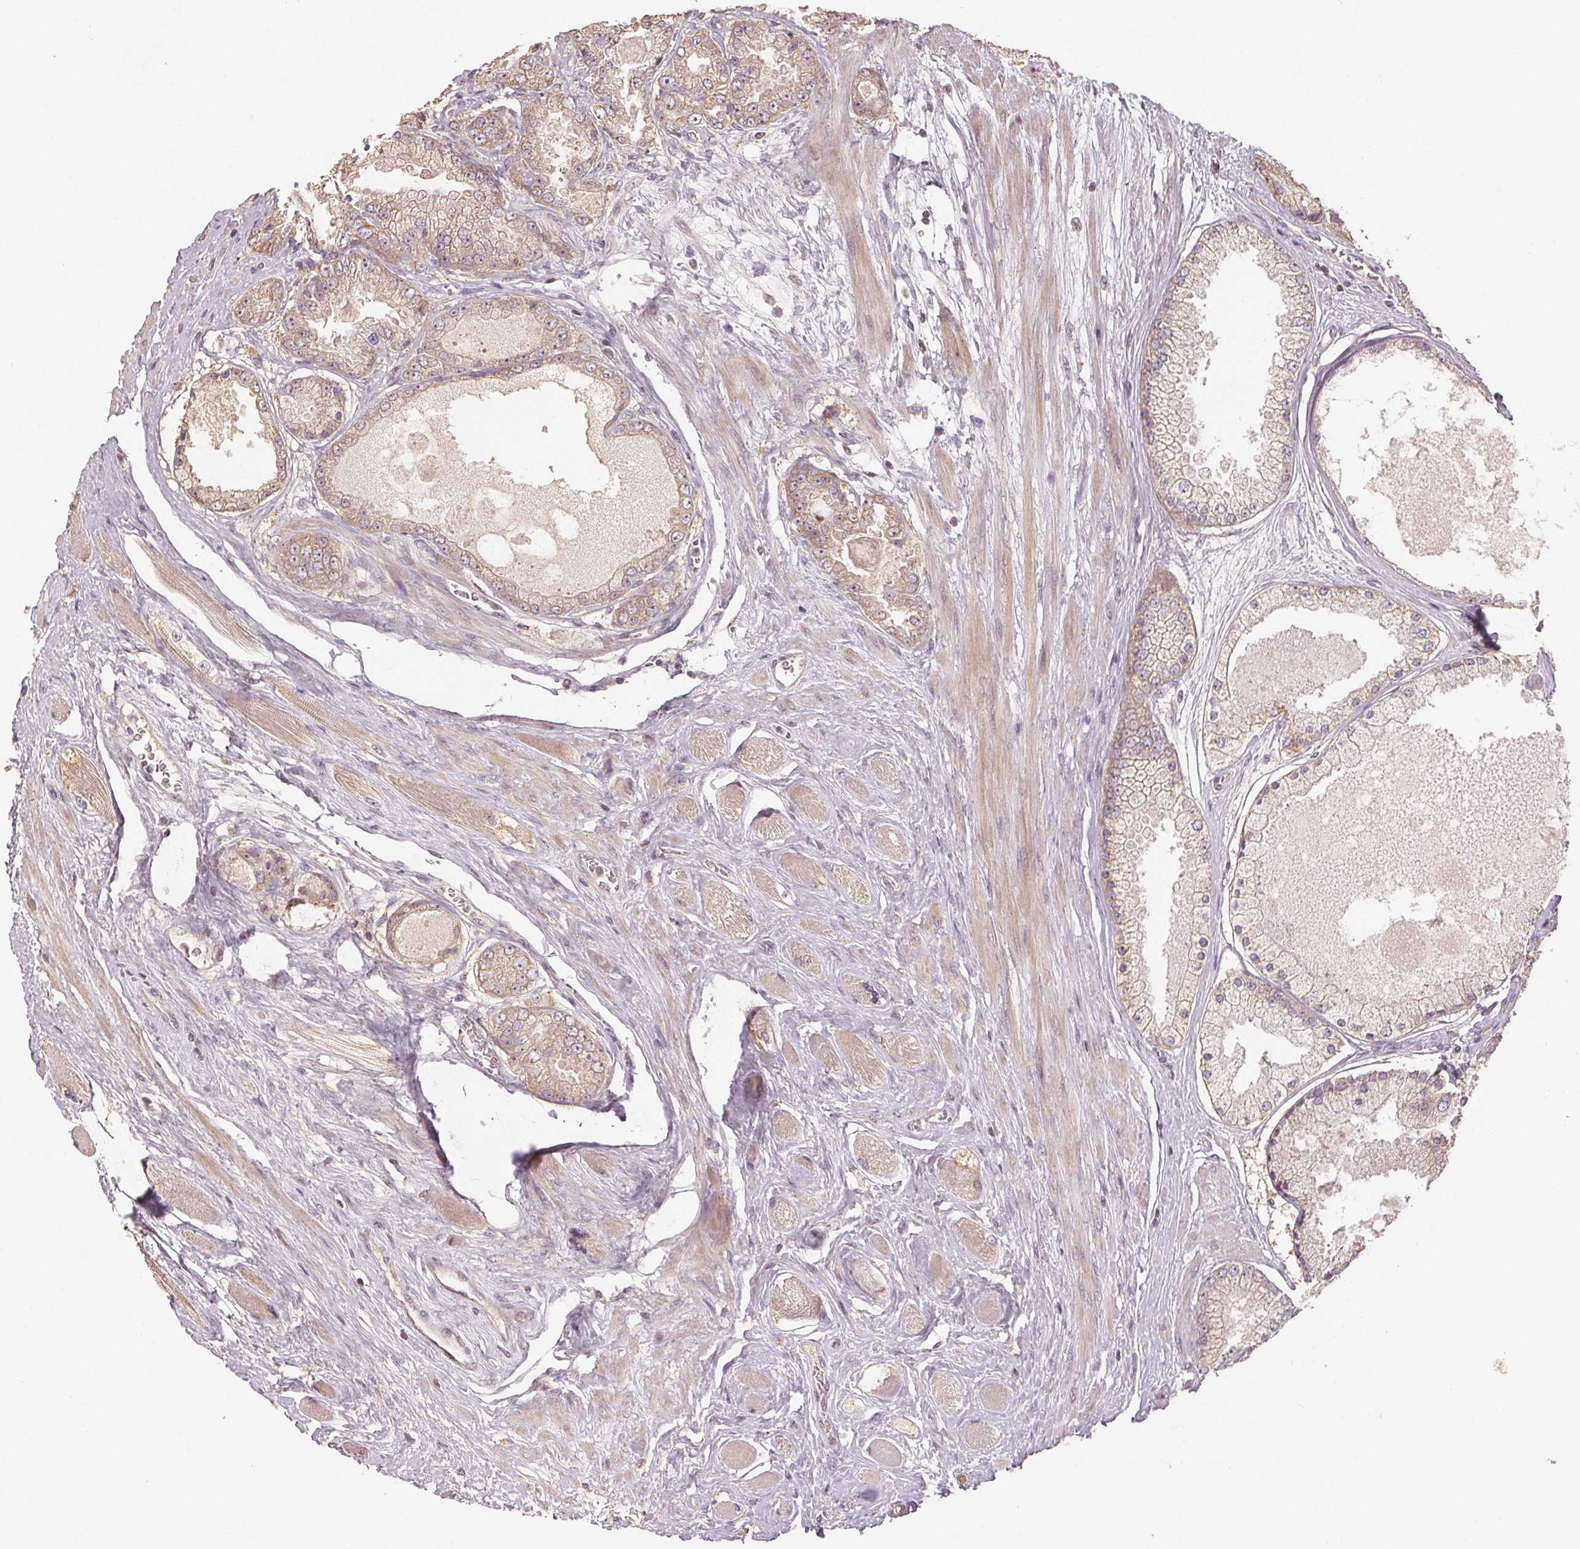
{"staining": {"intensity": "weak", "quantity": "25%-75%", "location": "cytoplasmic/membranous"}, "tissue": "prostate cancer", "cell_type": "Tumor cells", "image_type": "cancer", "snomed": [{"axis": "morphology", "description": "Adenocarcinoma, High grade"}, {"axis": "topography", "description": "Prostate"}], "caption": "Human high-grade adenocarcinoma (prostate) stained with a brown dye reveals weak cytoplasmic/membranous positive expression in approximately 25%-75% of tumor cells.", "gene": "COX14", "patient": {"sex": "male", "age": 67}}